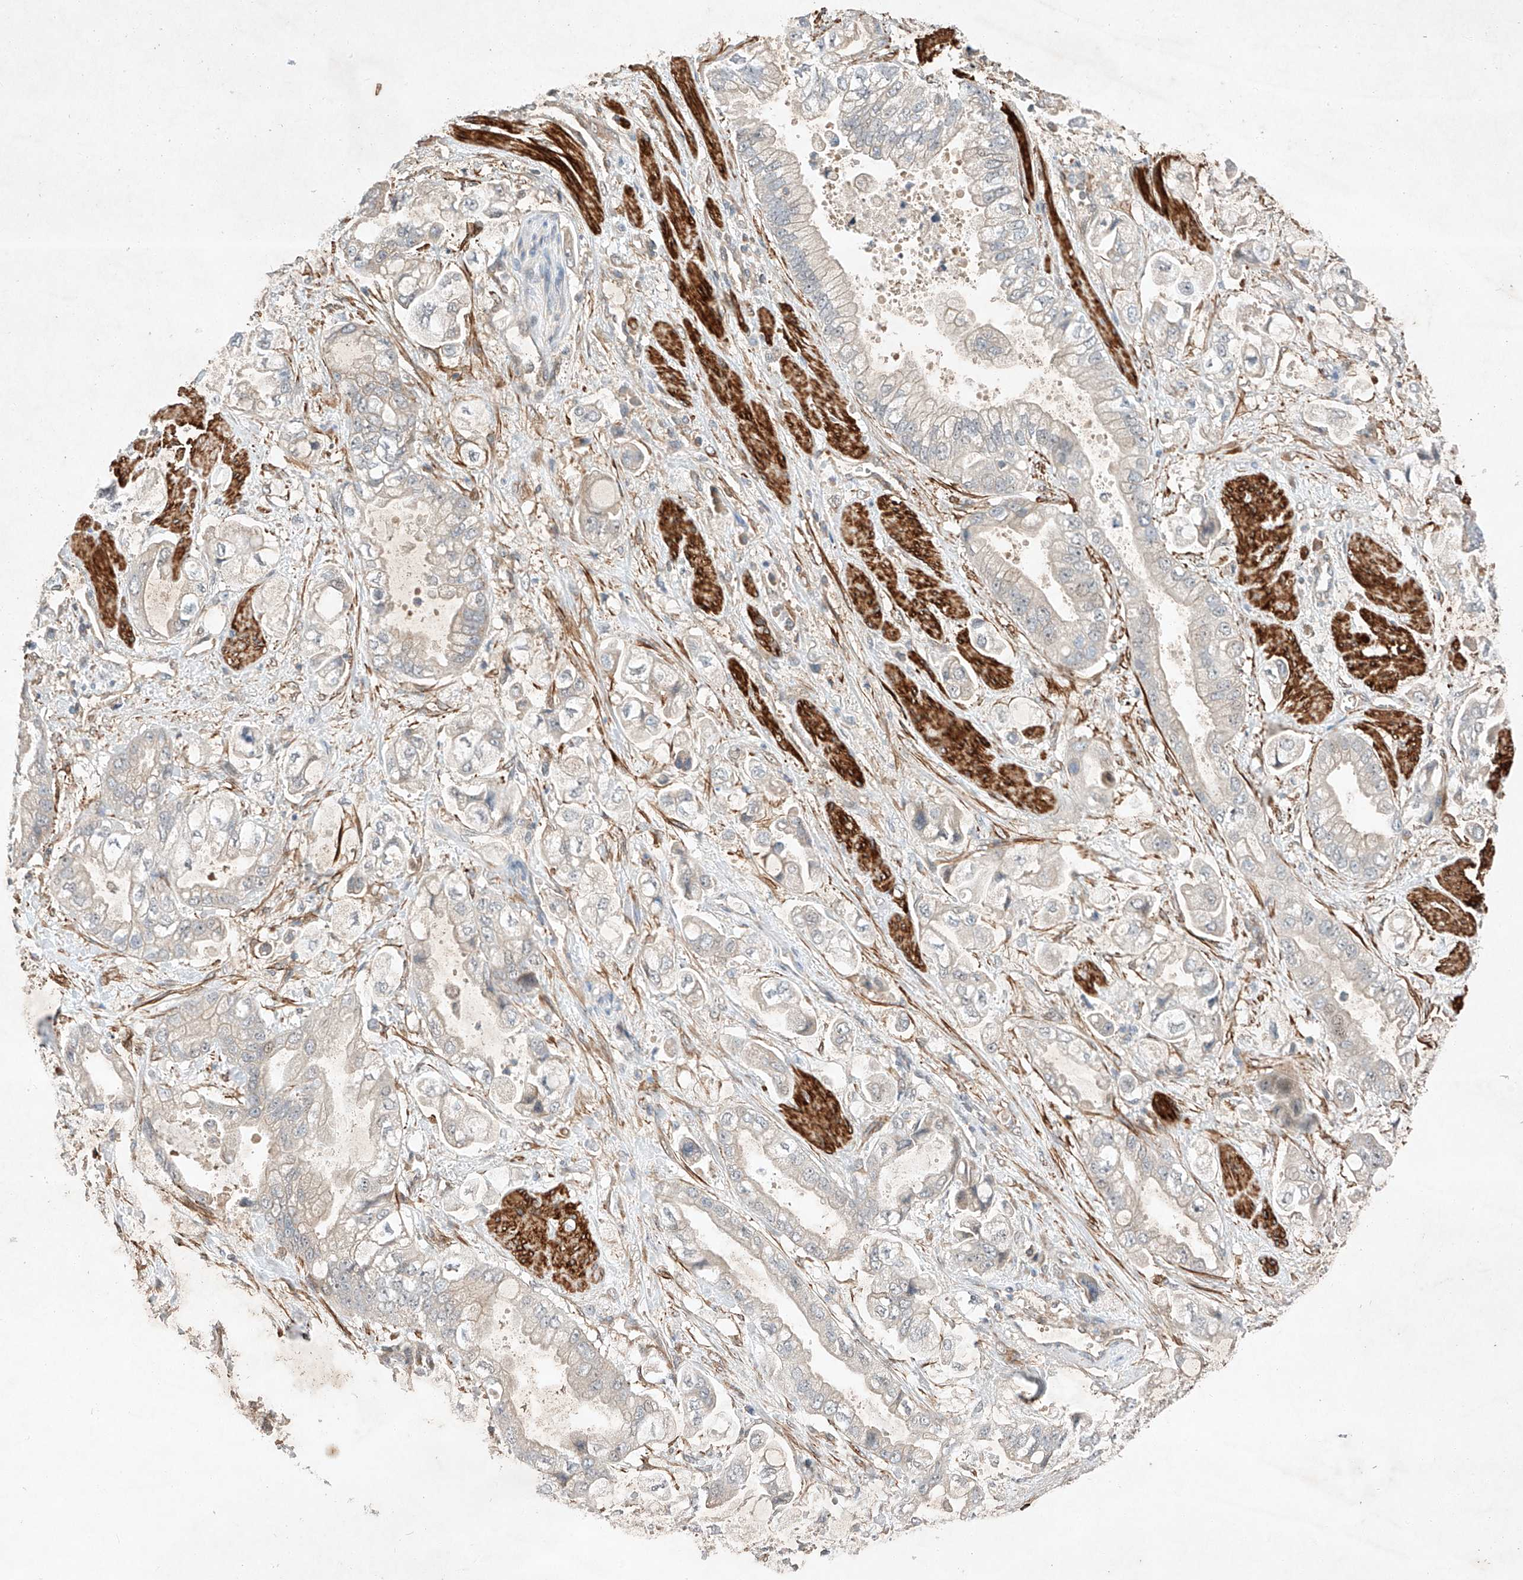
{"staining": {"intensity": "negative", "quantity": "none", "location": "none"}, "tissue": "stomach cancer", "cell_type": "Tumor cells", "image_type": "cancer", "snomed": [{"axis": "morphology", "description": "Adenocarcinoma, NOS"}, {"axis": "topography", "description": "Stomach"}], "caption": "An IHC micrograph of stomach cancer is shown. There is no staining in tumor cells of stomach cancer. Brightfield microscopy of immunohistochemistry stained with DAB (3,3'-diaminobenzidine) (brown) and hematoxylin (blue), captured at high magnification.", "gene": "ARHGAP33", "patient": {"sex": "male", "age": 62}}